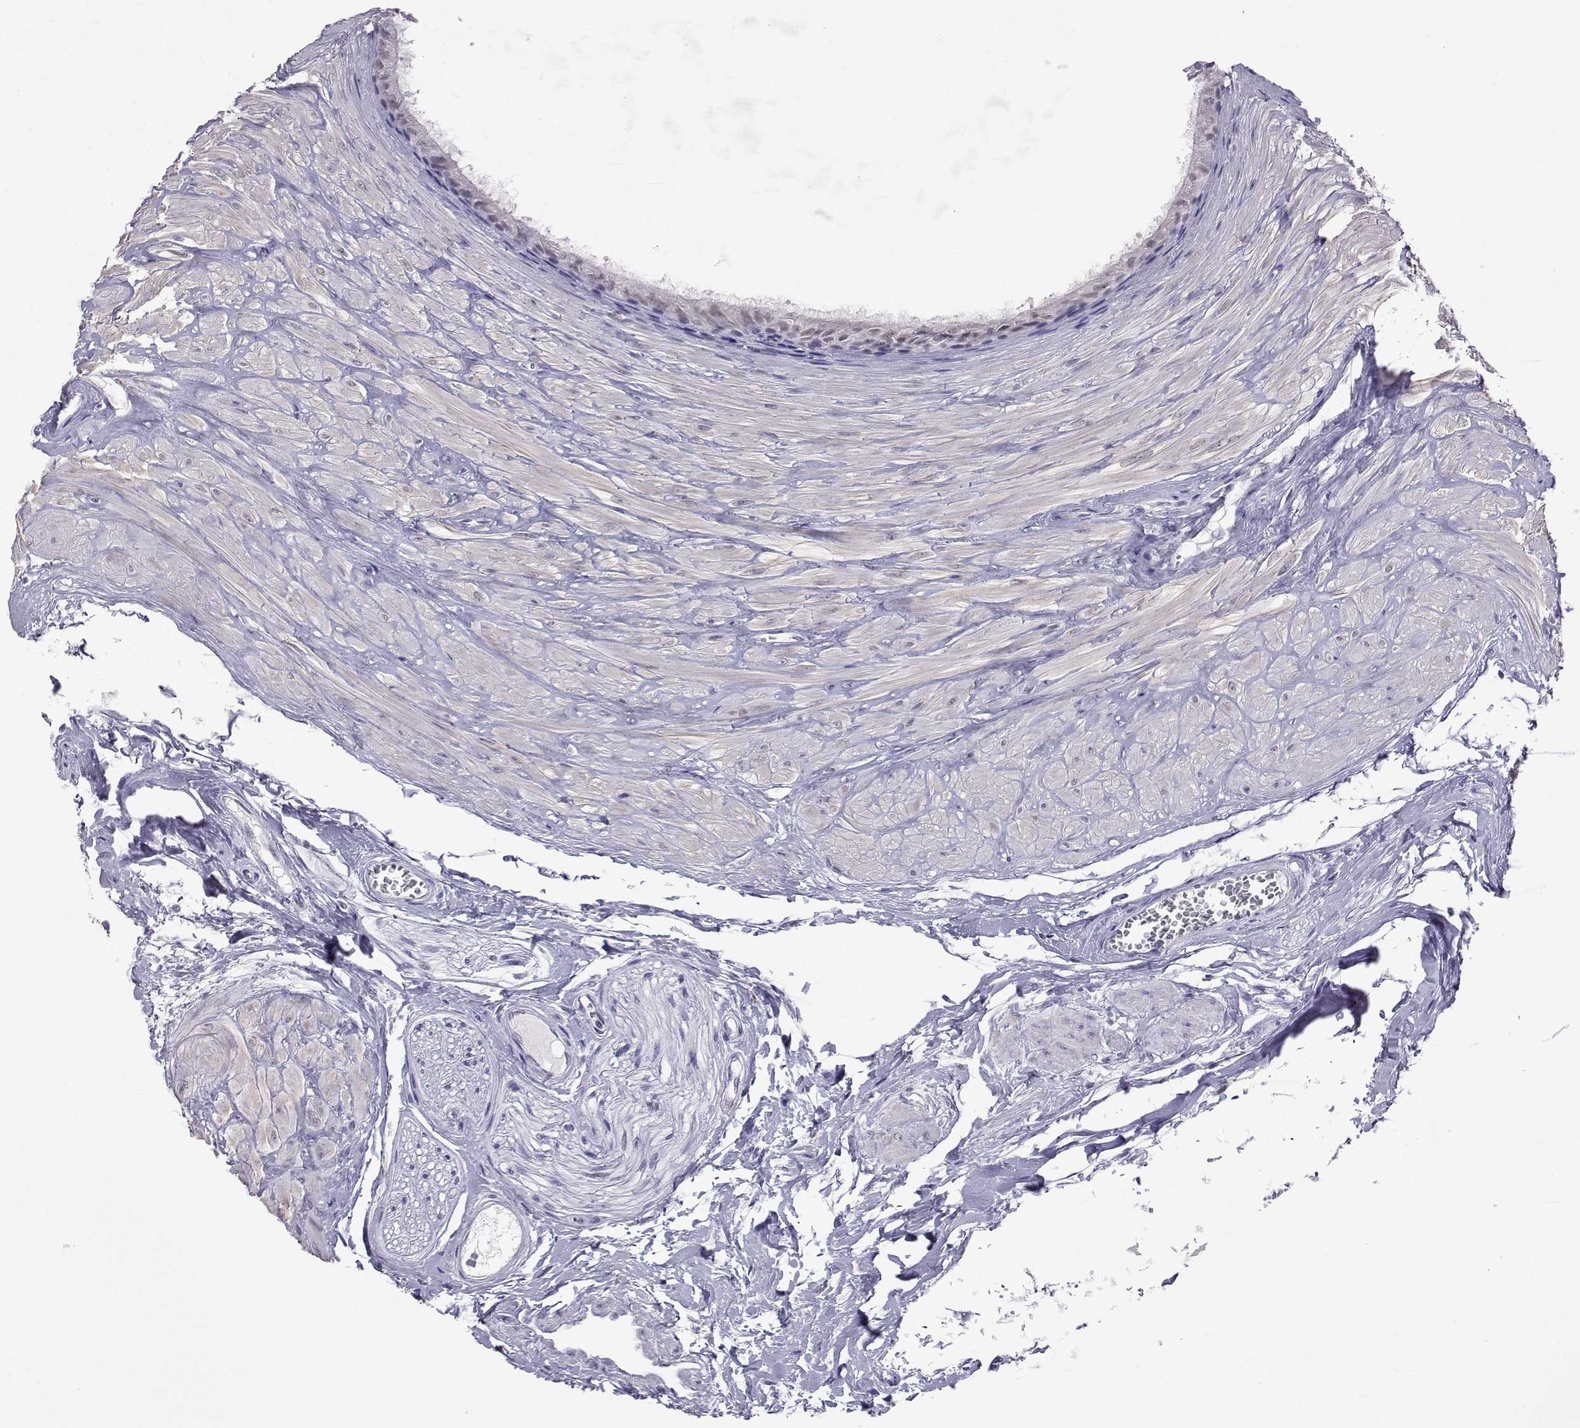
{"staining": {"intensity": "negative", "quantity": "none", "location": "none"}, "tissue": "epididymis", "cell_type": "Glandular cells", "image_type": "normal", "snomed": [{"axis": "morphology", "description": "Normal tissue, NOS"}, {"axis": "topography", "description": "Epididymis"}], "caption": "Immunohistochemical staining of unremarkable human epididymis exhibits no significant positivity in glandular cells. (DAB immunohistochemistry visualized using brightfield microscopy, high magnification).", "gene": "MED26", "patient": {"sex": "male", "age": 37}}